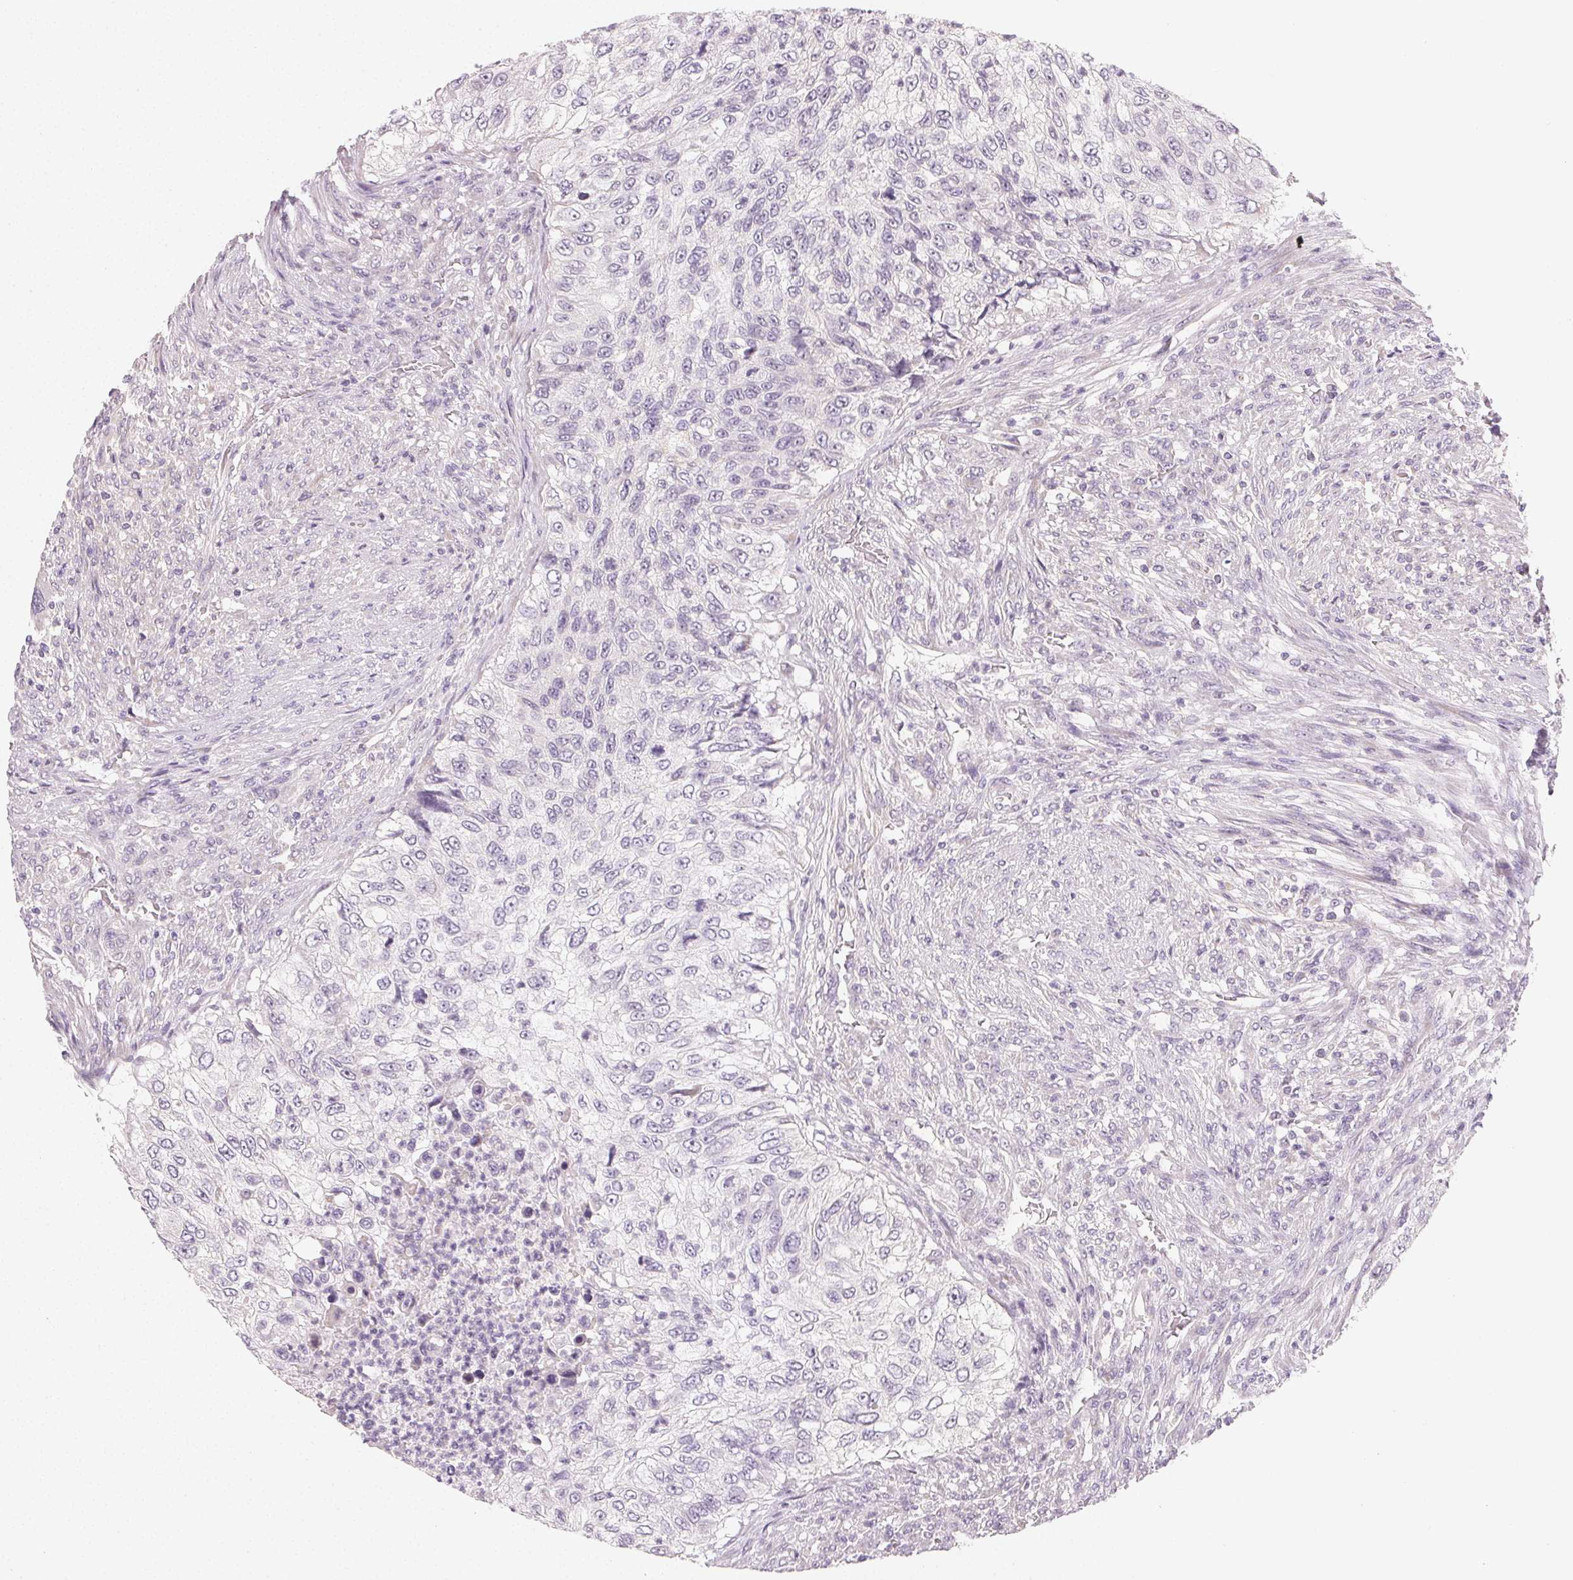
{"staining": {"intensity": "negative", "quantity": "none", "location": "none"}, "tissue": "urothelial cancer", "cell_type": "Tumor cells", "image_type": "cancer", "snomed": [{"axis": "morphology", "description": "Urothelial carcinoma, High grade"}, {"axis": "topography", "description": "Urinary bladder"}], "caption": "Micrograph shows no significant protein staining in tumor cells of urothelial carcinoma (high-grade). (DAB (3,3'-diaminobenzidine) immunohistochemistry visualized using brightfield microscopy, high magnification).", "gene": "MYBL1", "patient": {"sex": "female", "age": 60}}